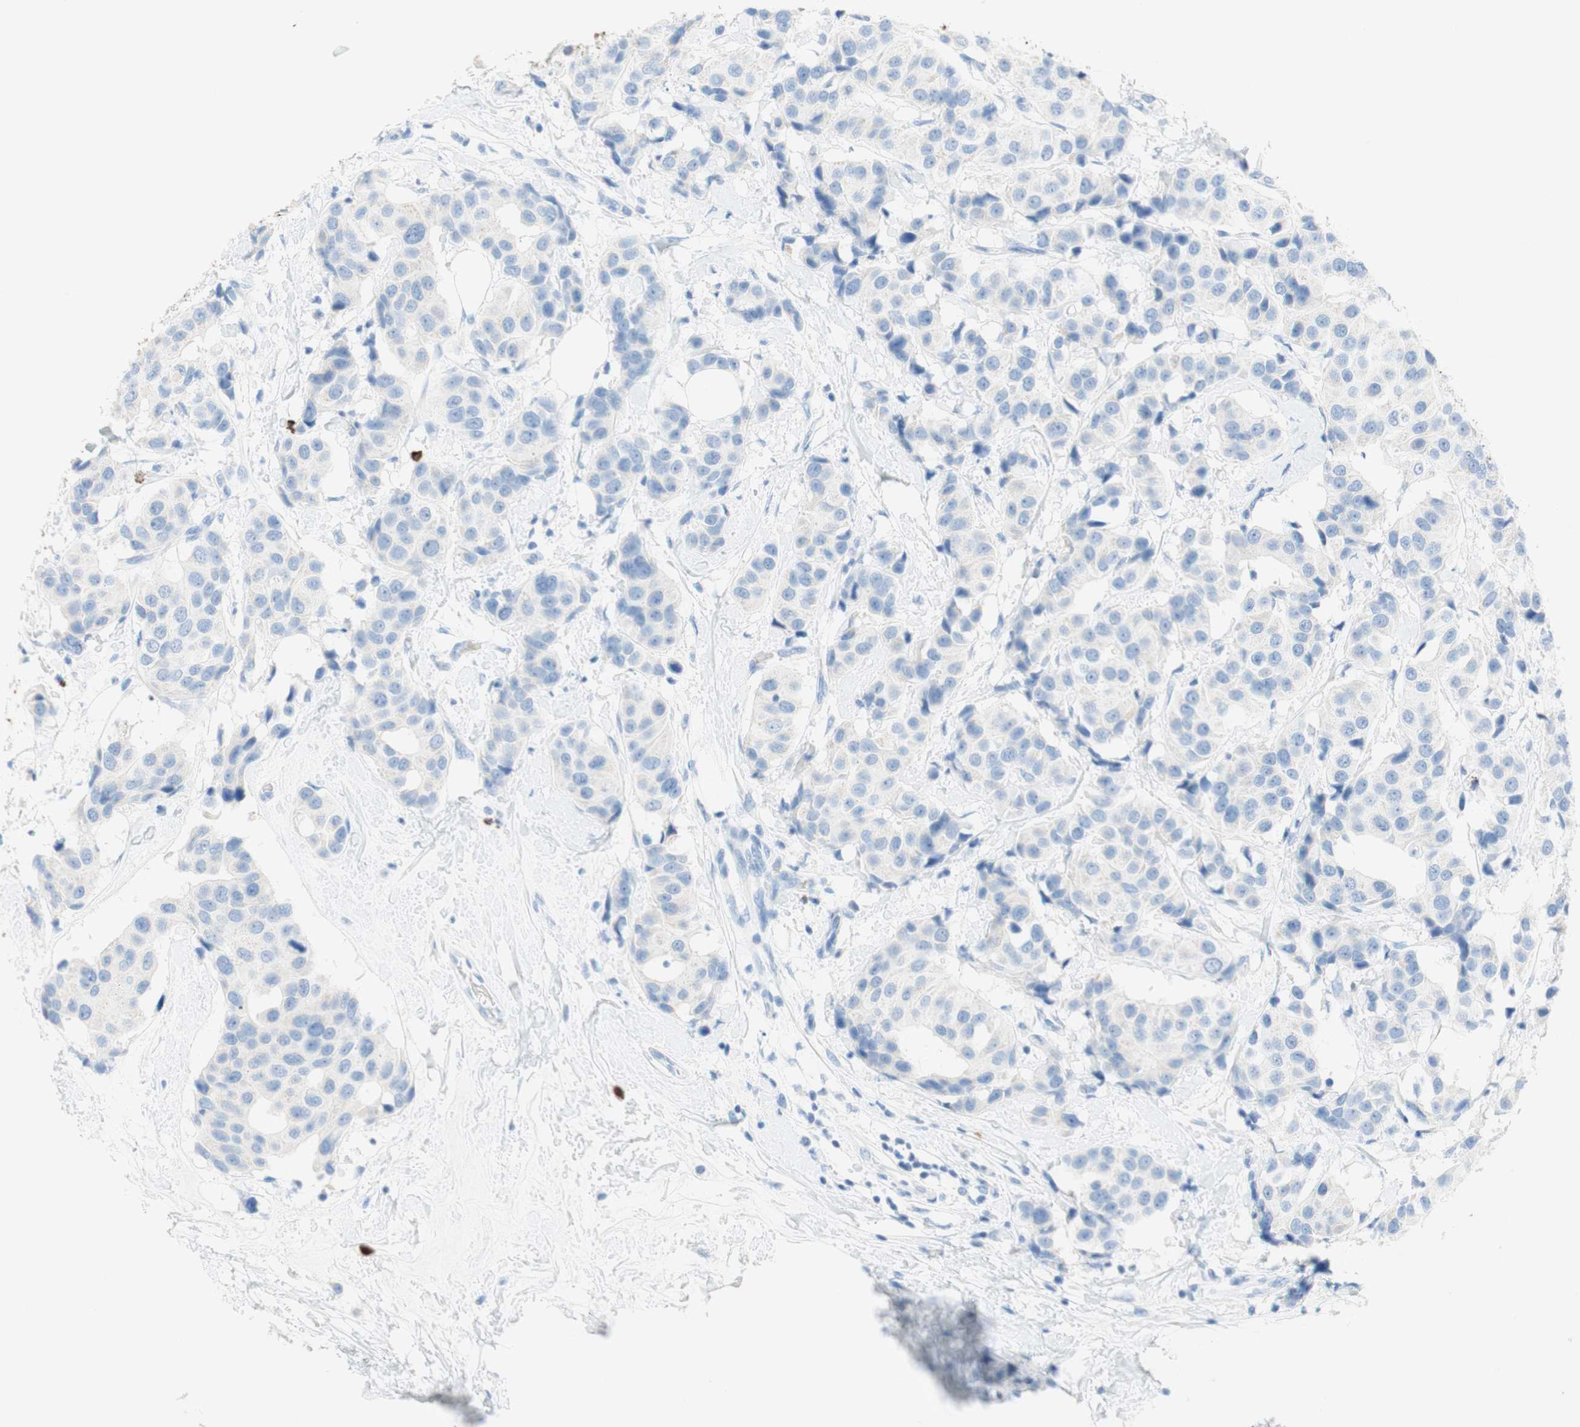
{"staining": {"intensity": "negative", "quantity": "none", "location": "none"}, "tissue": "breast cancer", "cell_type": "Tumor cells", "image_type": "cancer", "snomed": [{"axis": "morphology", "description": "Normal tissue, NOS"}, {"axis": "morphology", "description": "Duct carcinoma"}, {"axis": "topography", "description": "Breast"}], "caption": "This is a micrograph of IHC staining of breast cancer, which shows no positivity in tumor cells.", "gene": "CEACAM1", "patient": {"sex": "female", "age": 39}}